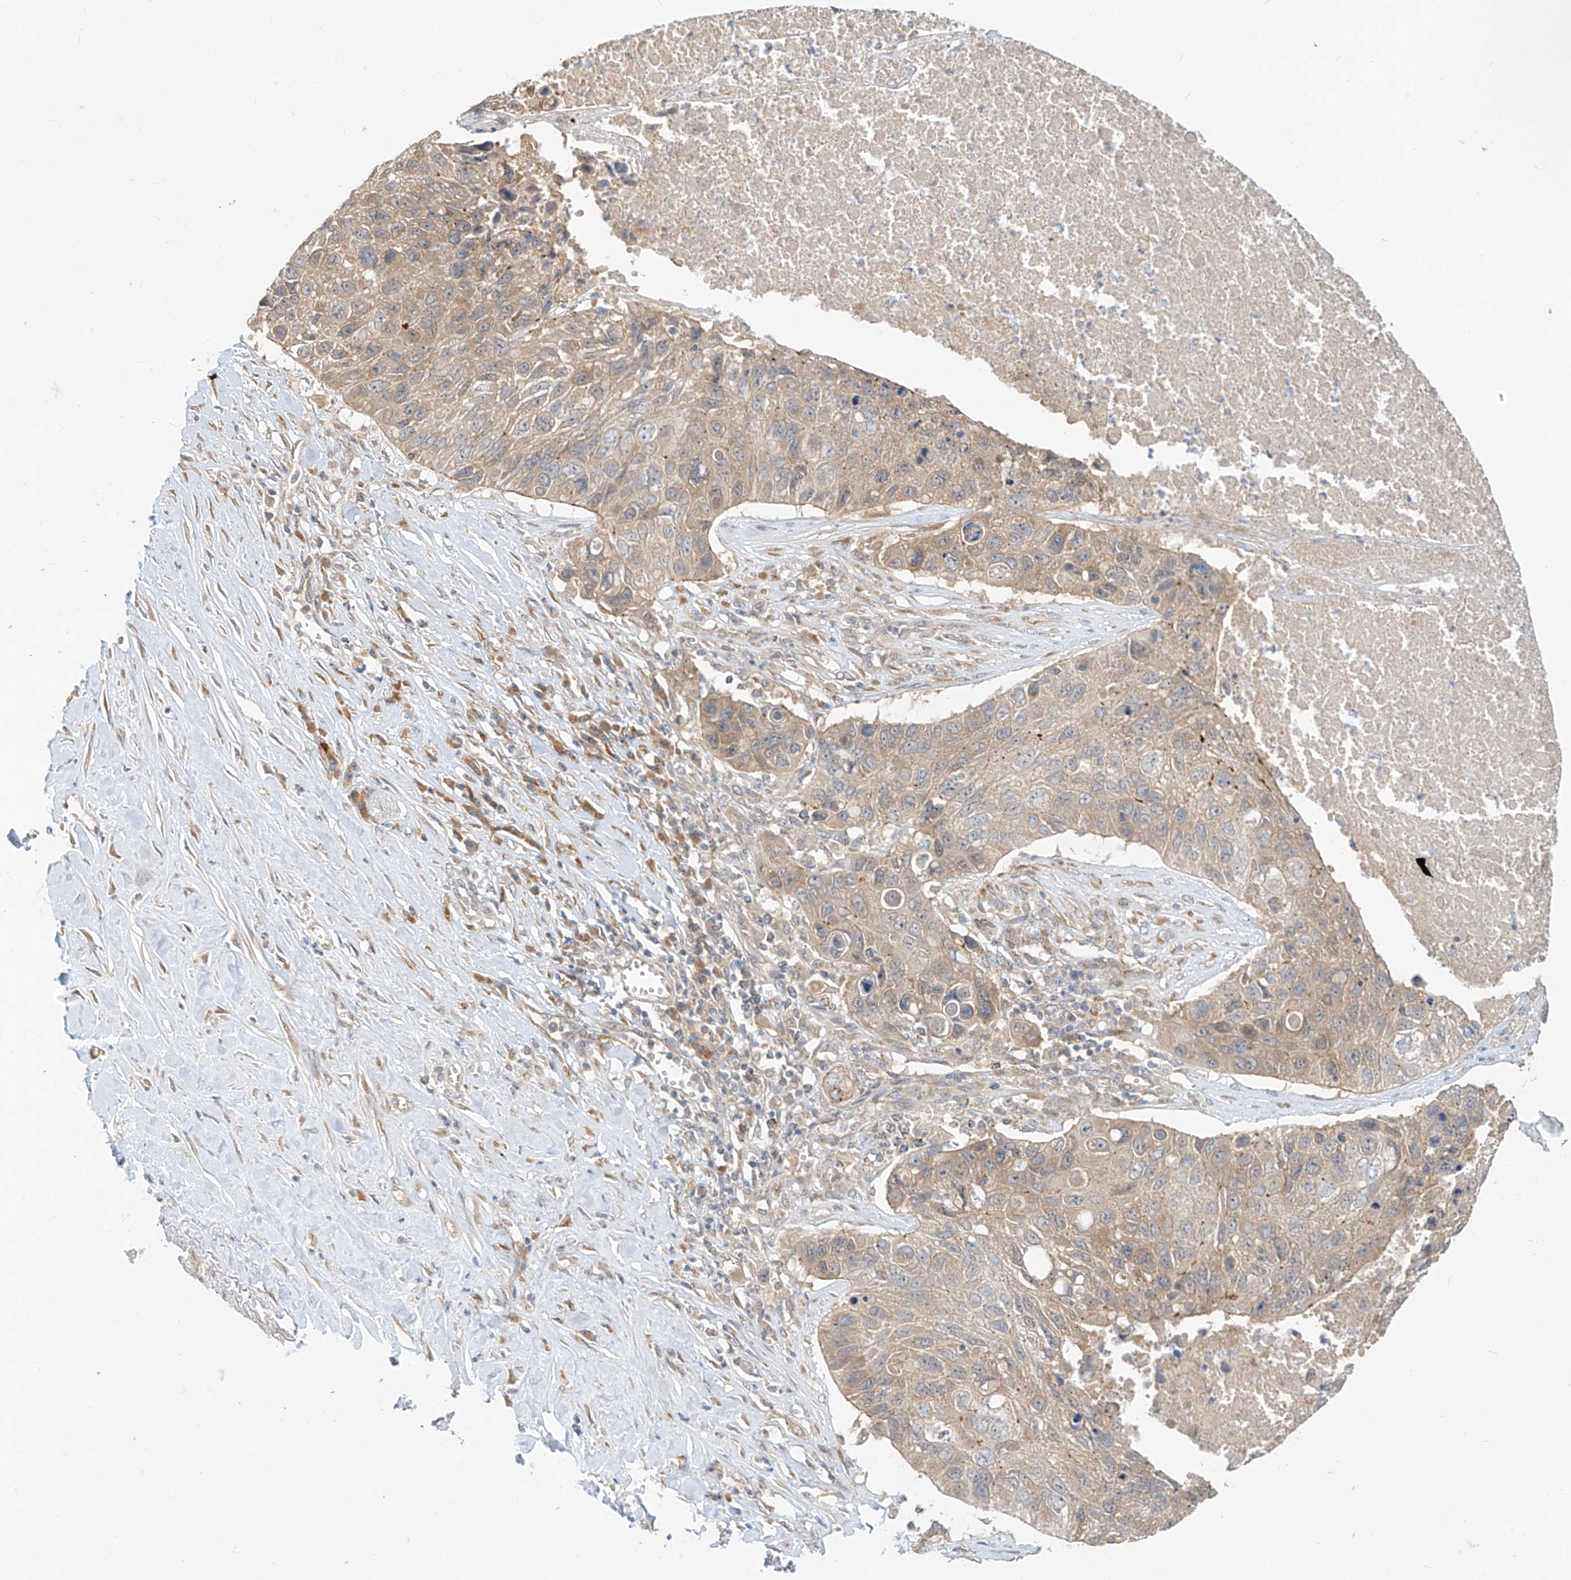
{"staining": {"intensity": "weak", "quantity": "25%-75%", "location": "cytoplasmic/membranous"}, "tissue": "lung cancer", "cell_type": "Tumor cells", "image_type": "cancer", "snomed": [{"axis": "morphology", "description": "Squamous cell carcinoma, NOS"}, {"axis": "topography", "description": "Lung"}], "caption": "Immunohistochemical staining of human lung cancer (squamous cell carcinoma) shows weak cytoplasmic/membranous protein expression in about 25%-75% of tumor cells.", "gene": "MTUS2", "patient": {"sex": "male", "age": 61}}